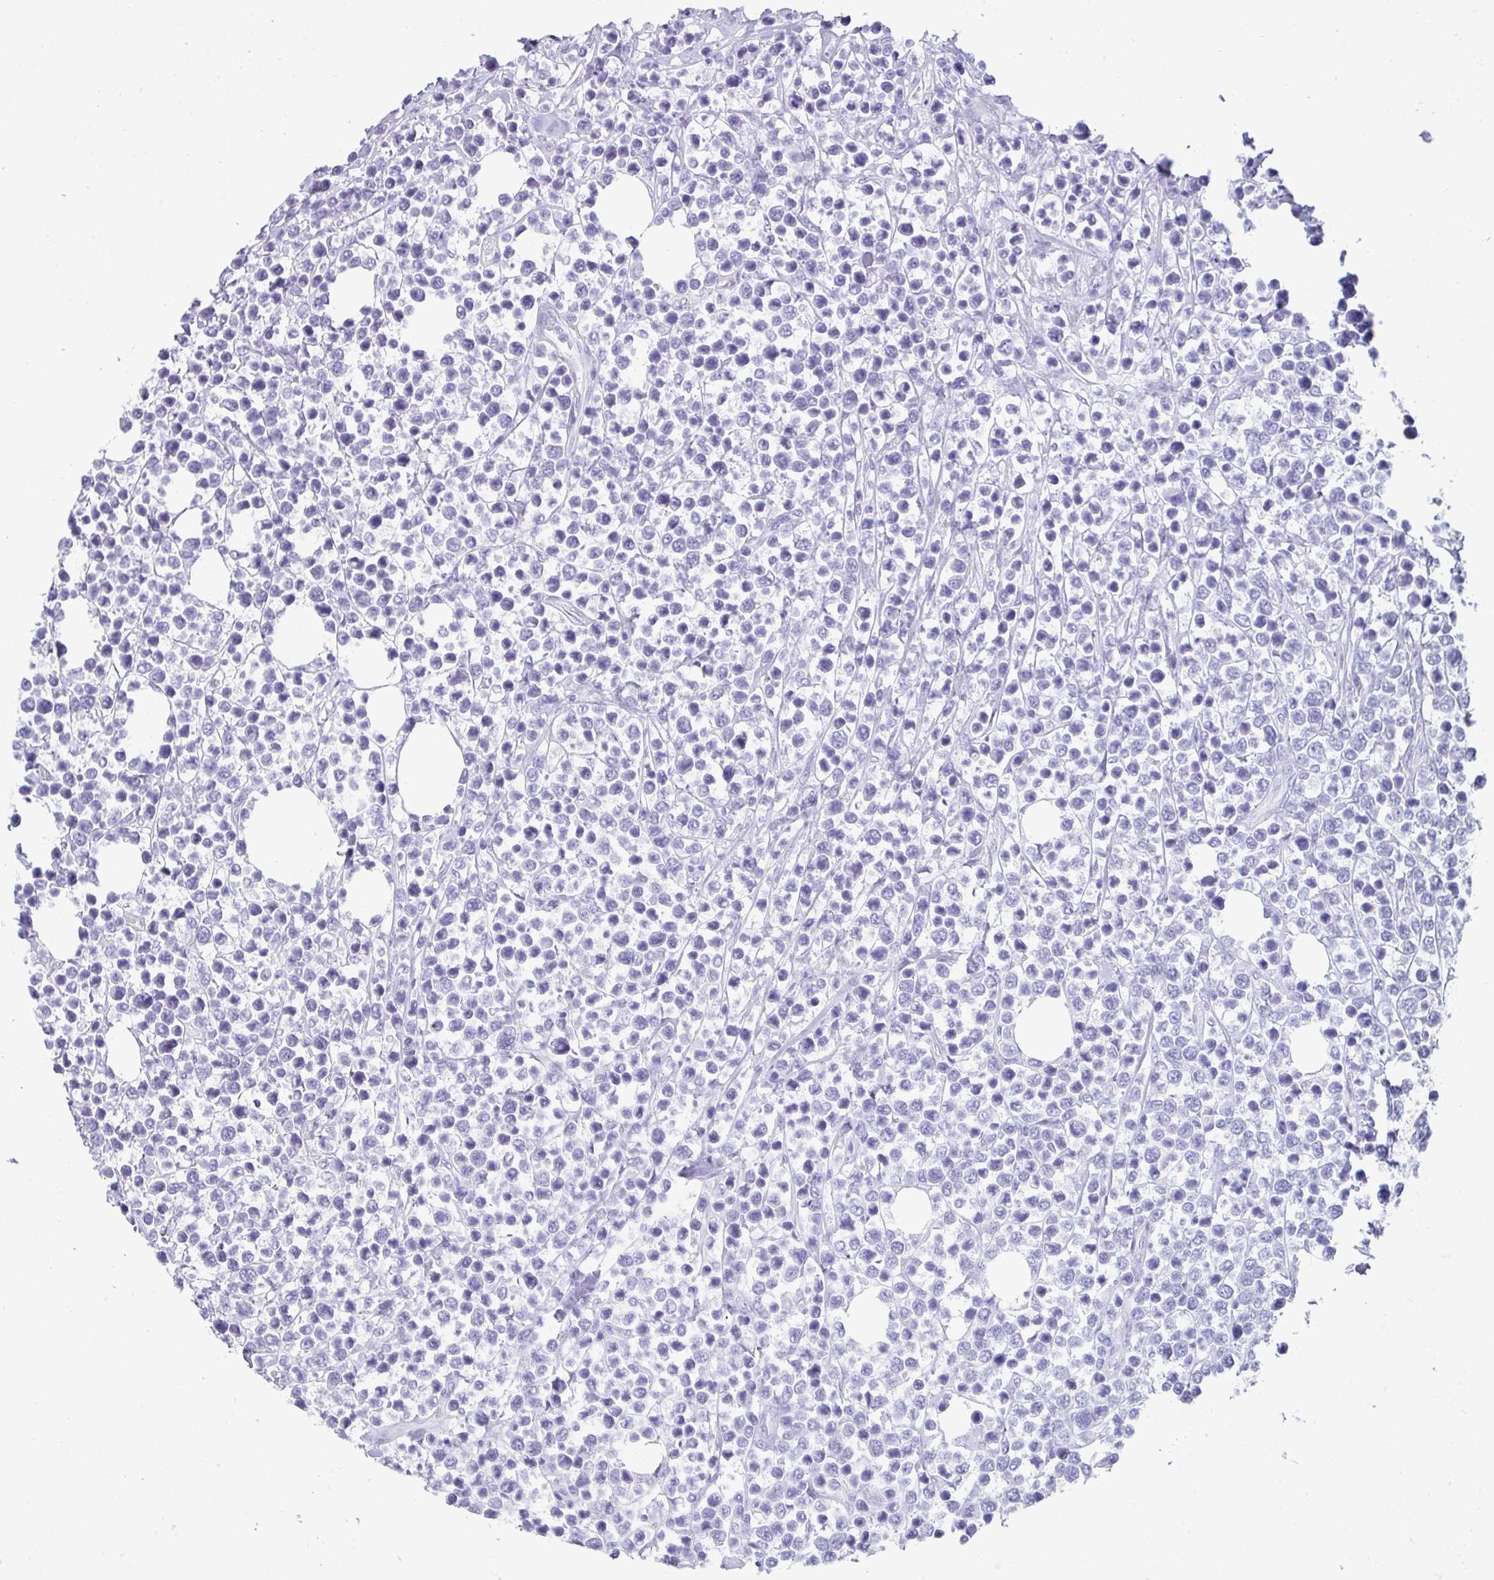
{"staining": {"intensity": "negative", "quantity": "none", "location": "none"}, "tissue": "lymphoma", "cell_type": "Tumor cells", "image_type": "cancer", "snomed": [{"axis": "morphology", "description": "Malignant lymphoma, non-Hodgkin's type, Low grade"}, {"axis": "topography", "description": "Lymph node"}], "caption": "IHC histopathology image of lymphoma stained for a protein (brown), which exhibits no expression in tumor cells.", "gene": "RLF", "patient": {"sex": "male", "age": 60}}